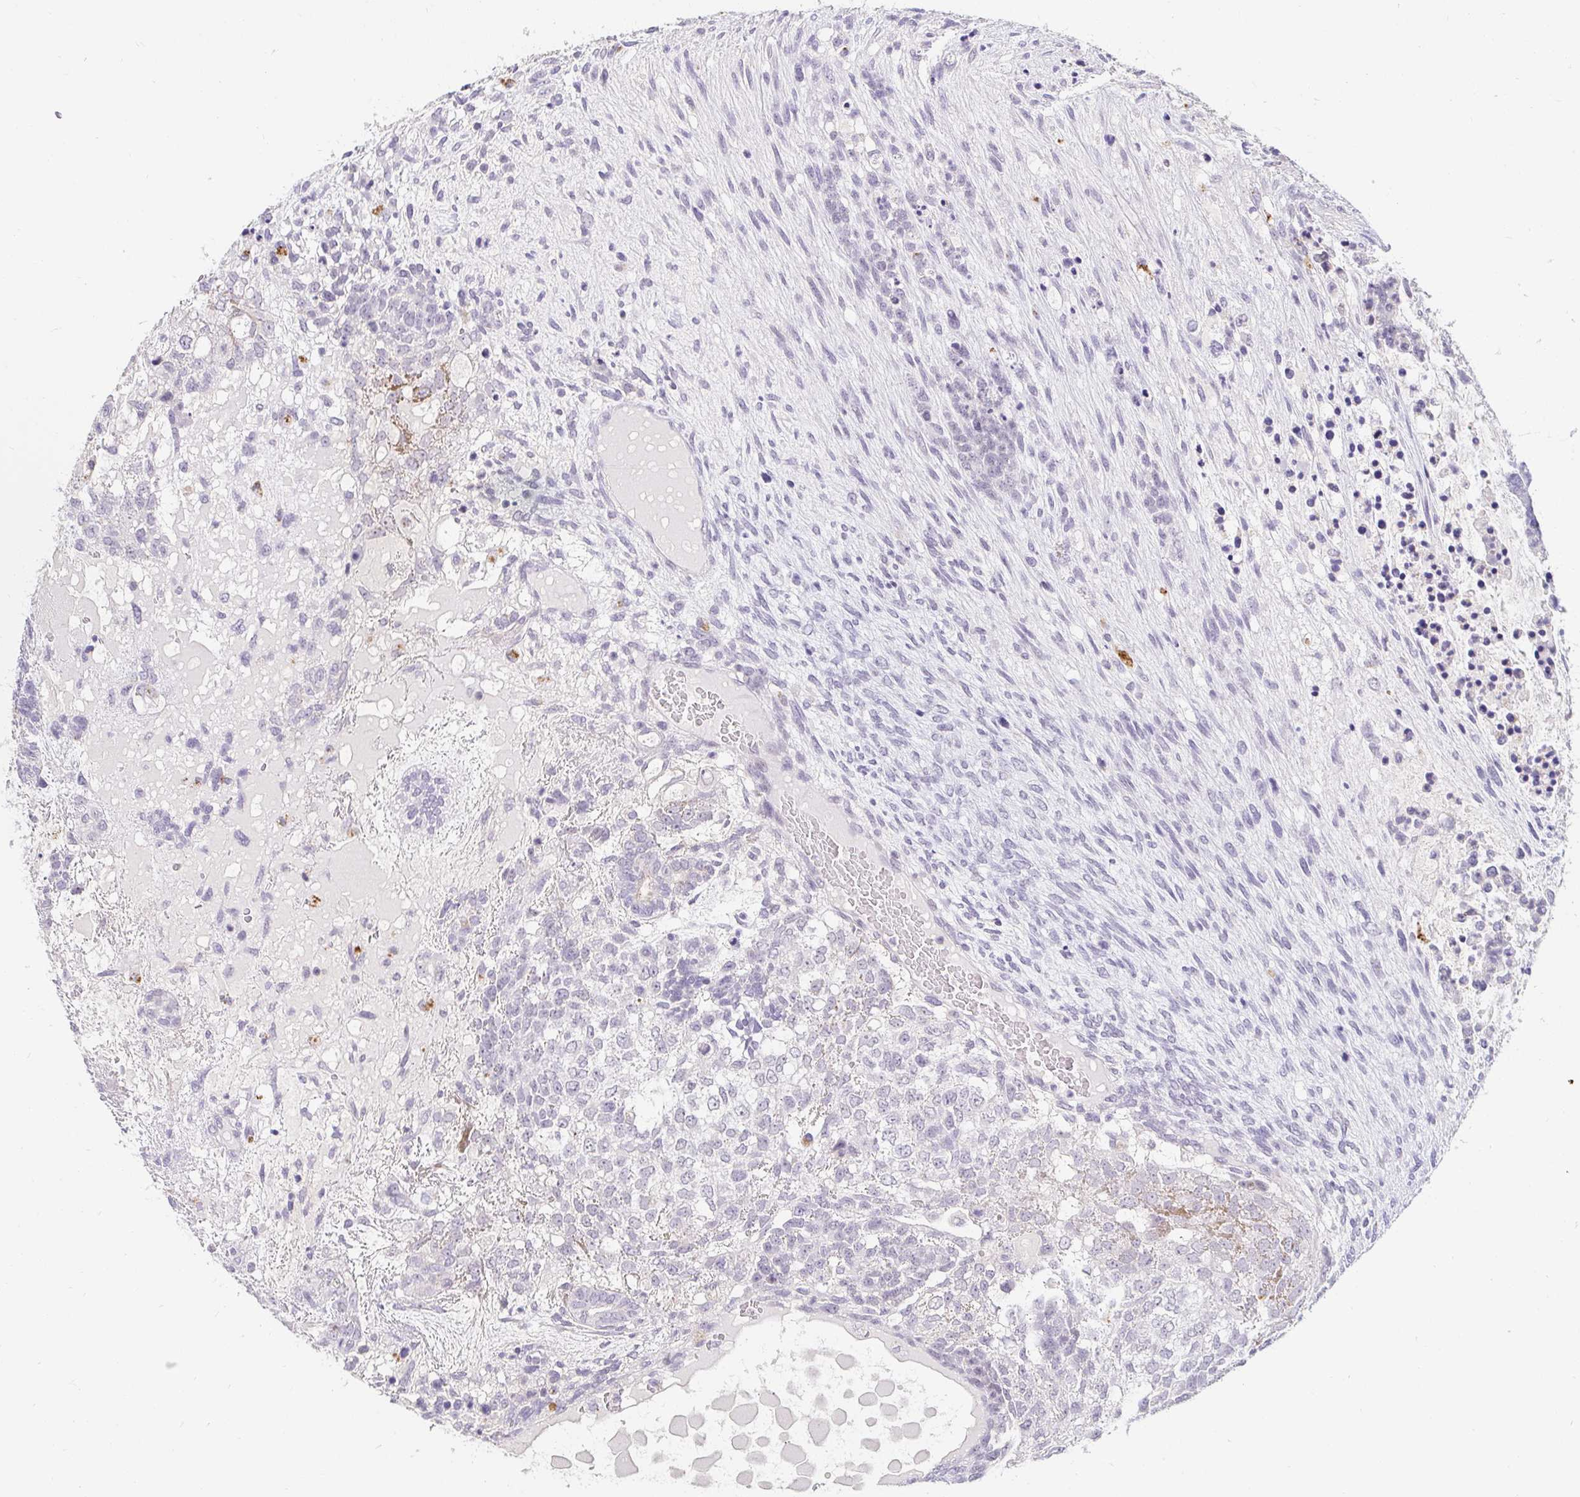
{"staining": {"intensity": "negative", "quantity": "none", "location": "none"}, "tissue": "testis cancer", "cell_type": "Tumor cells", "image_type": "cancer", "snomed": [{"axis": "morphology", "description": "Carcinoma, Embryonal, NOS"}, {"axis": "topography", "description": "Testis"}], "caption": "Testis embryonal carcinoma was stained to show a protein in brown. There is no significant expression in tumor cells. Nuclei are stained in blue.", "gene": "OR51D1", "patient": {"sex": "male", "age": 23}}